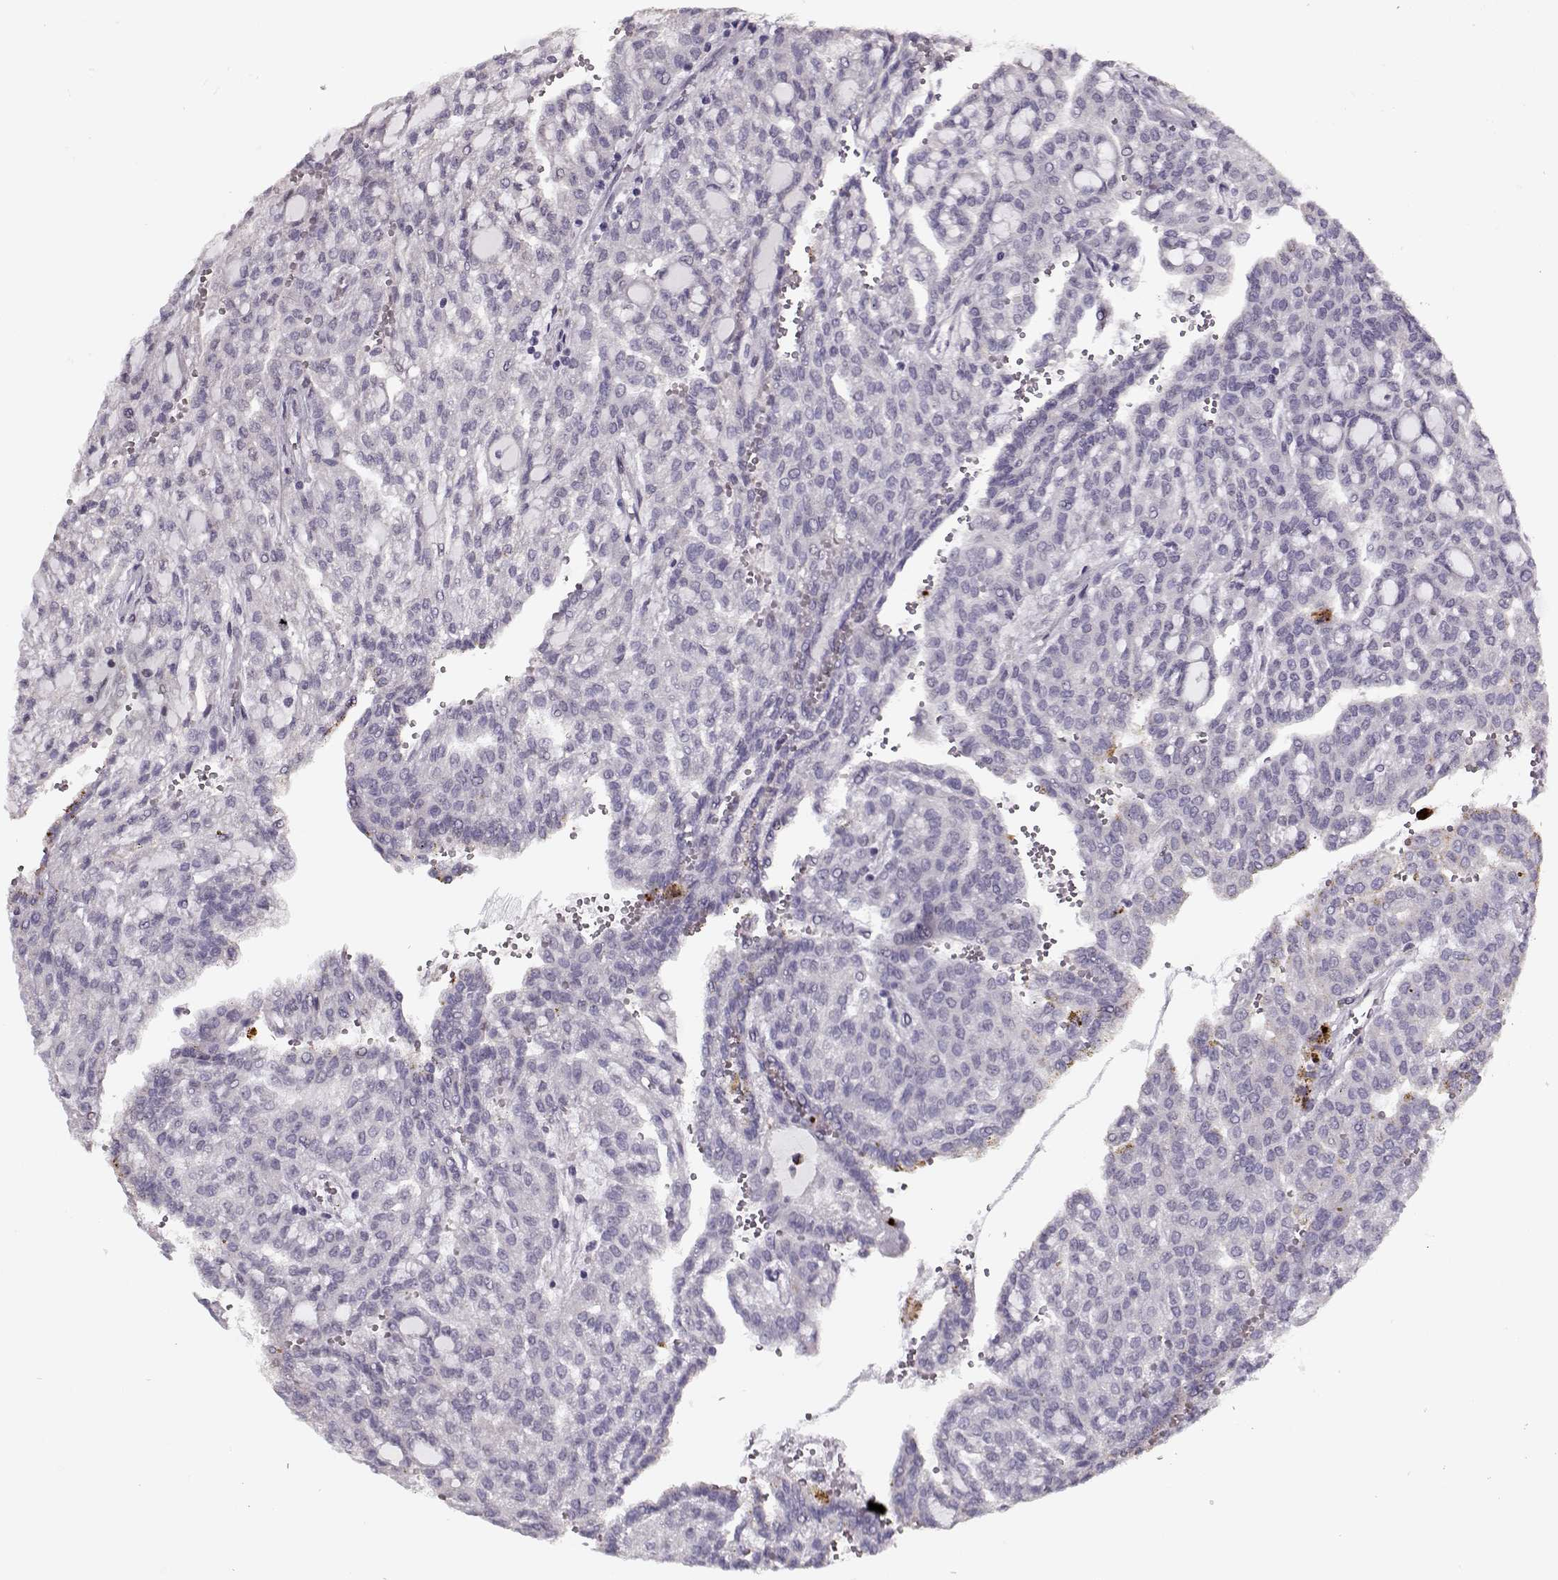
{"staining": {"intensity": "negative", "quantity": "none", "location": "none"}, "tissue": "renal cancer", "cell_type": "Tumor cells", "image_type": "cancer", "snomed": [{"axis": "morphology", "description": "Adenocarcinoma, NOS"}, {"axis": "topography", "description": "Kidney"}], "caption": "IHC photomicrograph of renal adenocarcinoma stained for a protein (brown), which reveals no positivity in tumor cells.", "gene": "LUM", "patient": {"sex": "male", "age": 63}}